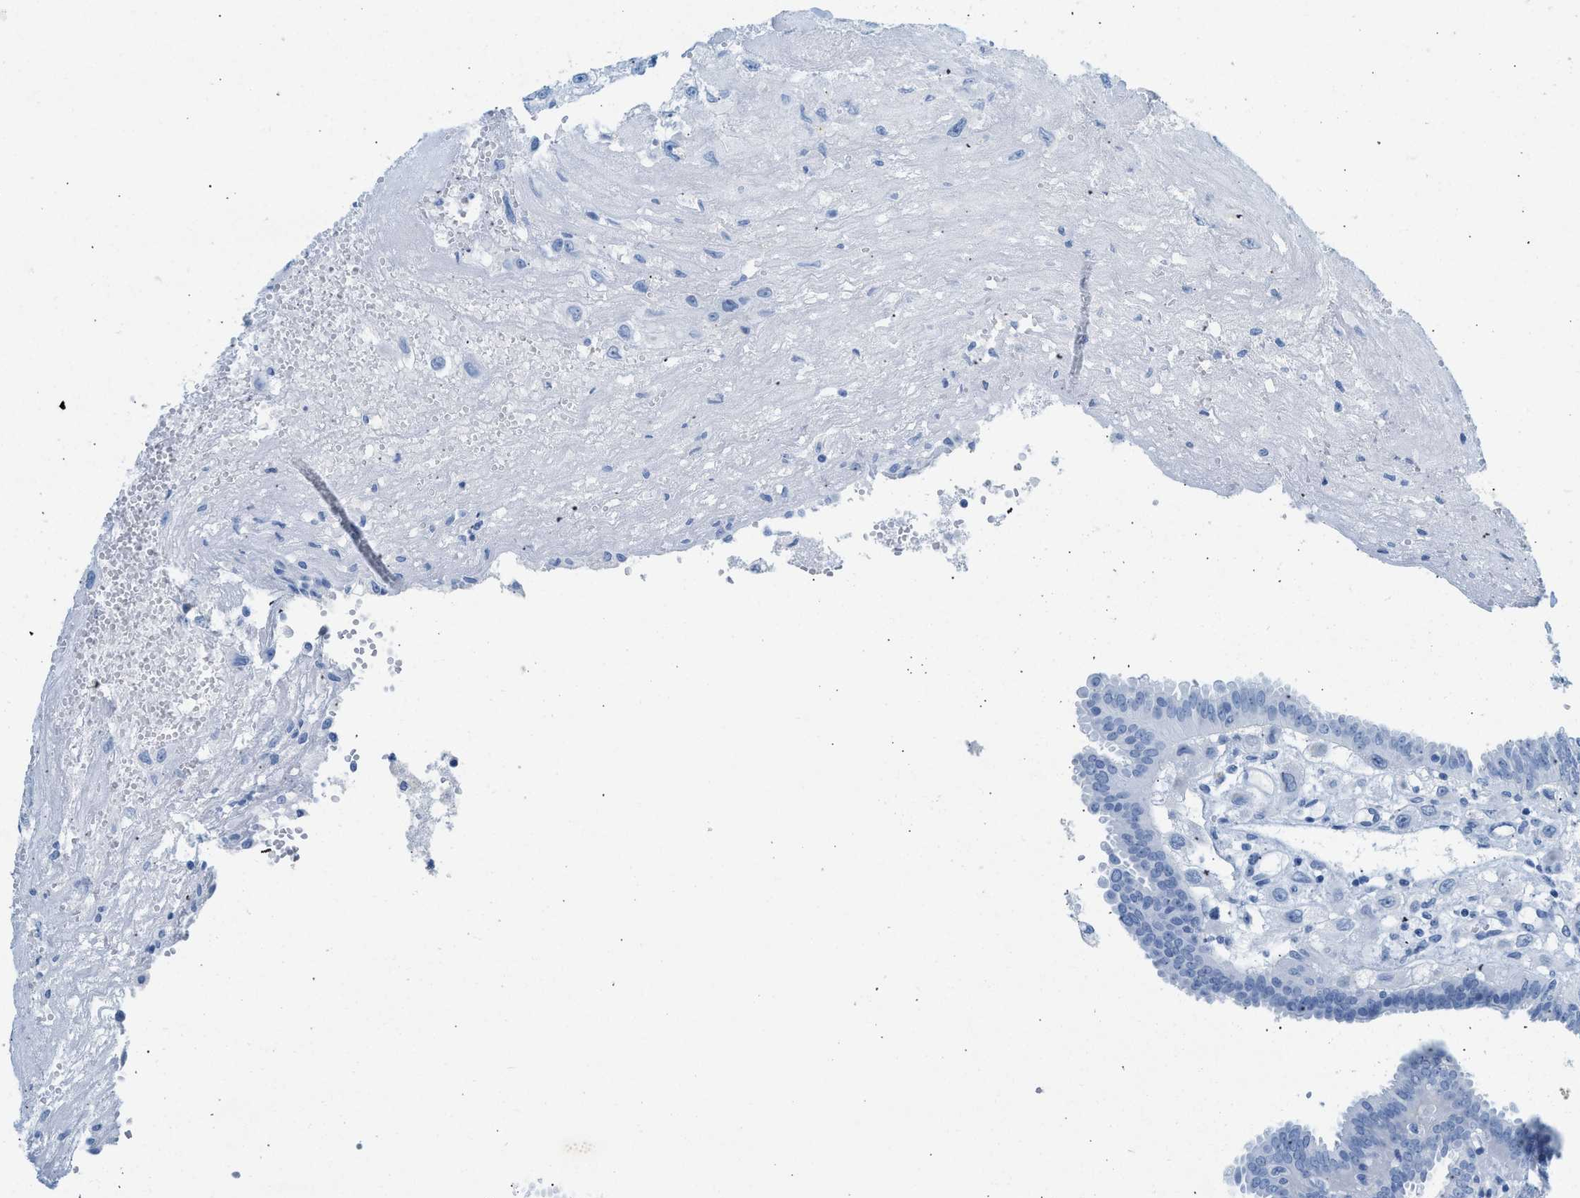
{"staining": {"intensity": "negative", "quantity": "none", "location": "none"}, "tissue": "fallopian tube", "cell_type": "Glandular cells", "image_type": "normal", "snomed": [{"axis": "morphology", "description": "Normal tissue, NOS"}, {"axis": "topography", "description": "Fallopian tube"}, {"axis": "topography", "description": "Placenta"}], "caption": "IHC histopathology image of normal fallopian tube: fallopian tube stained with DAB exhibits no significant protein expression in glandular cells.", "gene": "HHATL", "patient": {"sex": "female", "age": 32}}